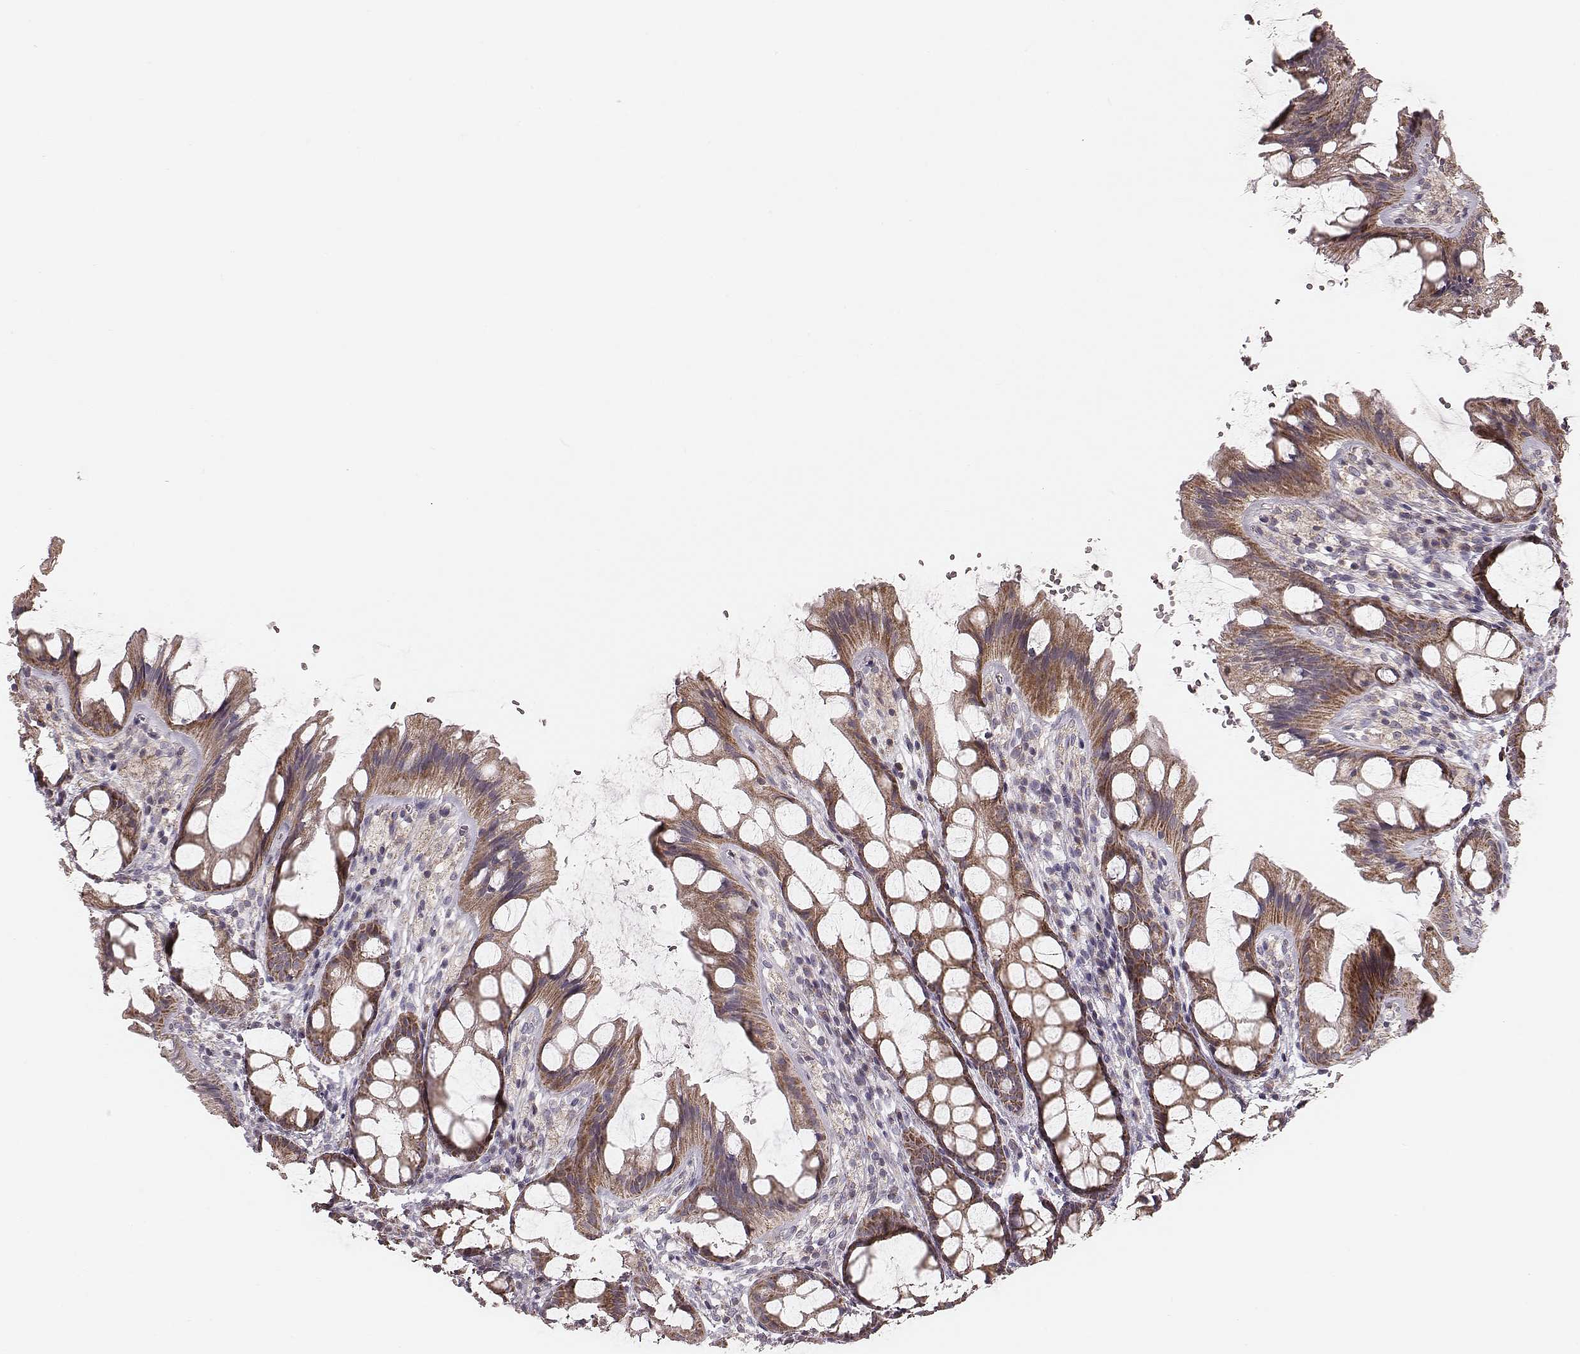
{"staining": {"intensity": "moderate", "quantity": ">75%", "location": "cytoplasmic/membranous"}, "tissue": "colon", "cell_type": "Glandular cells", "image_type": "normal", "snomed": [{"axis": "morphology", "description": "Normal tissue, NOS"}, {"axis": "topography", "description": "Colon"}], "caption": "This micrograph demonstrates immunohistochemistry (IHC) staining of benign colon, with medium moderate cytoplasmic/membranous staining in about >75% of glandular cells.", "gene": "MRPS27", "patient": {"sex": "male", "age": 47}}